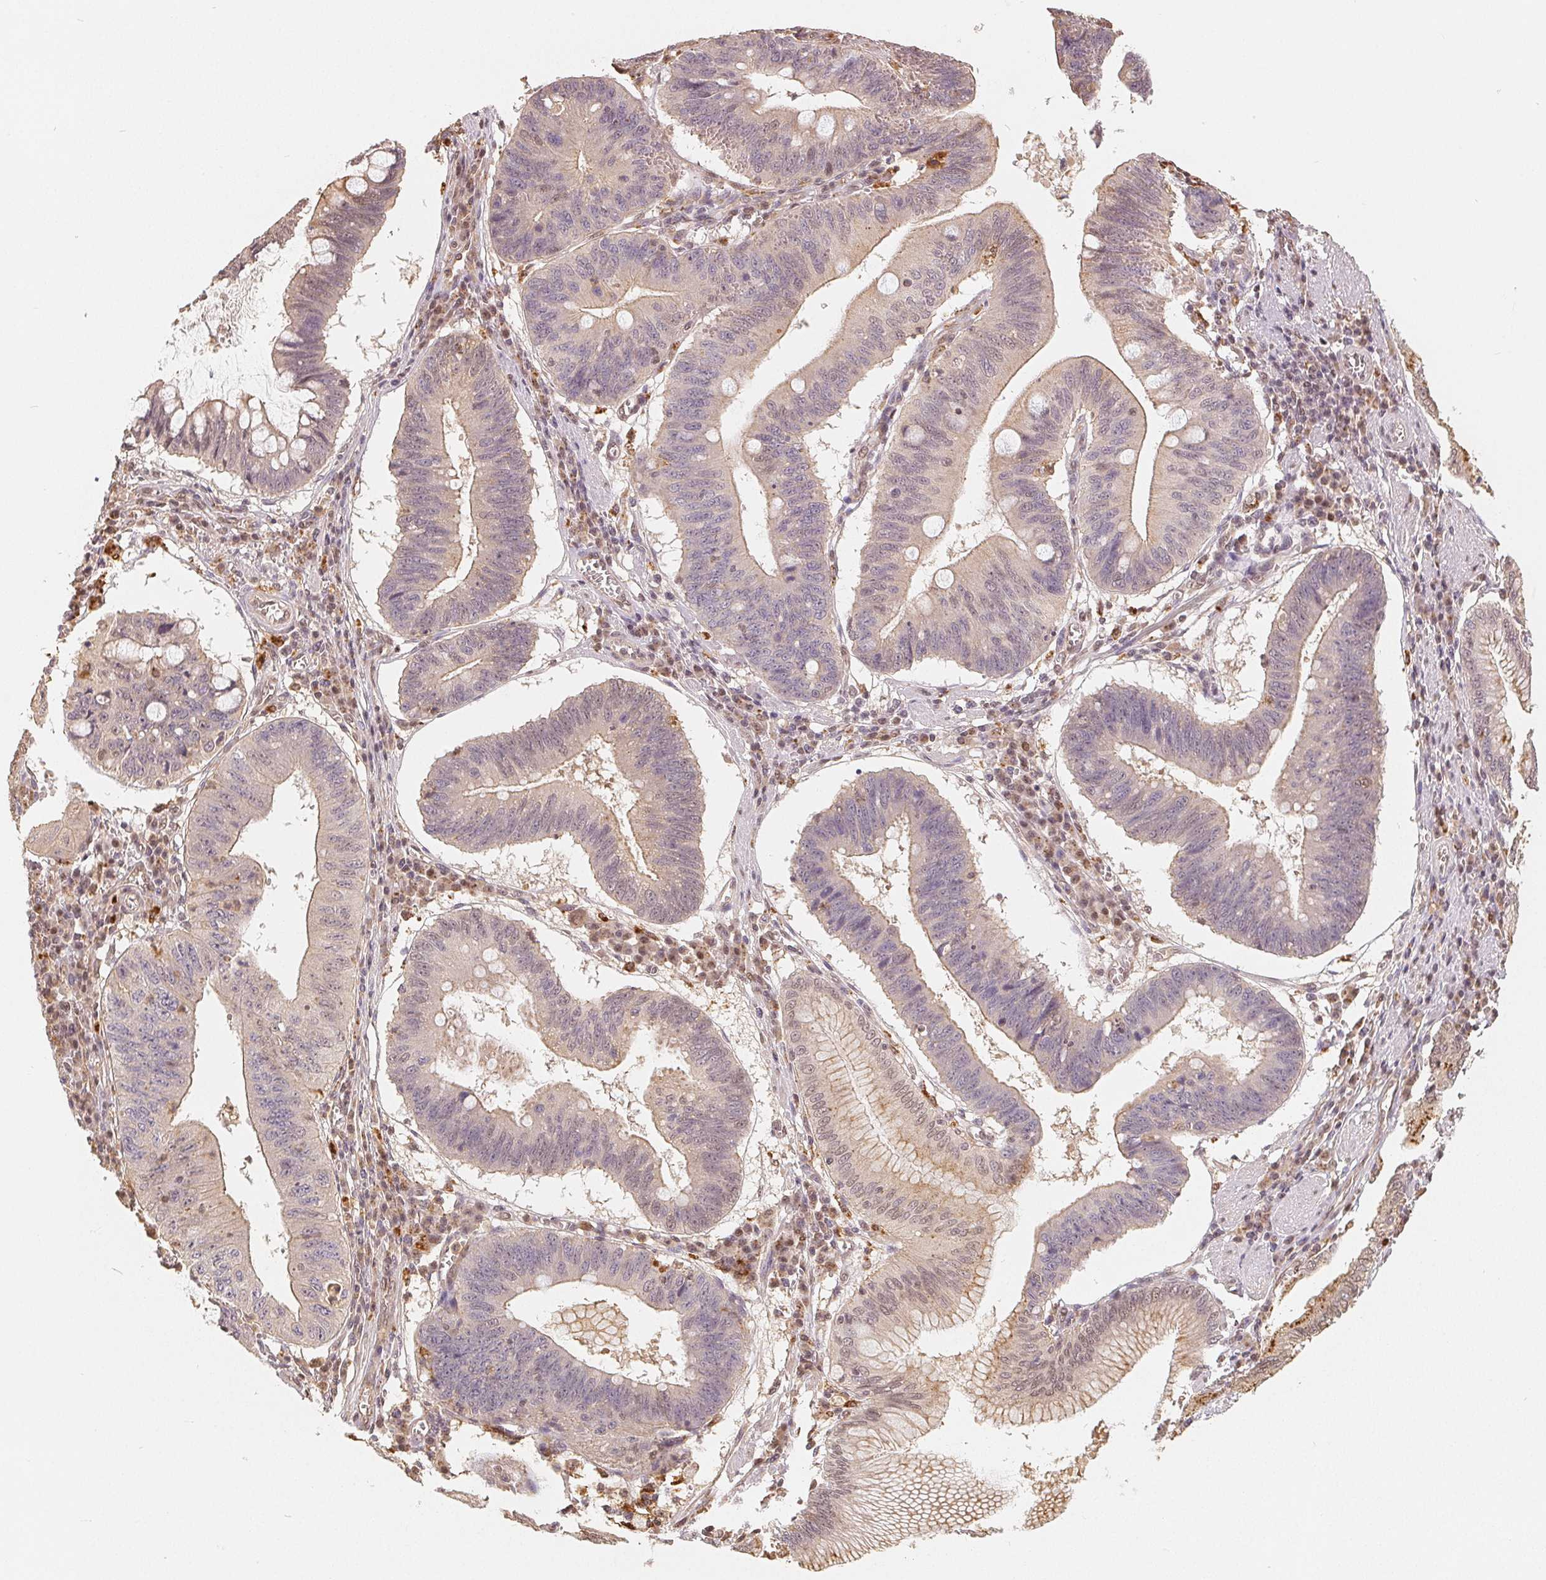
{"staining": {"intensity": "weak", "quantity": "<25%", "location": "cytoplasmic/membranous"}, "tissue": "stomach cancer", "cell_type": "Tumor cells", "image_type": "cancer", "snomed": [{"axis": "morphology", "description": "Adenocarcinoma, NOS"}, {"axis": "topography", "description": "Stomach"}], "caption": "Immunohistochemical staining of human stomach adenocarcinoma shows no significant staining in tumor cells.", "gene": "GUSB", "patient": {"sex": "male", "age": 59}}